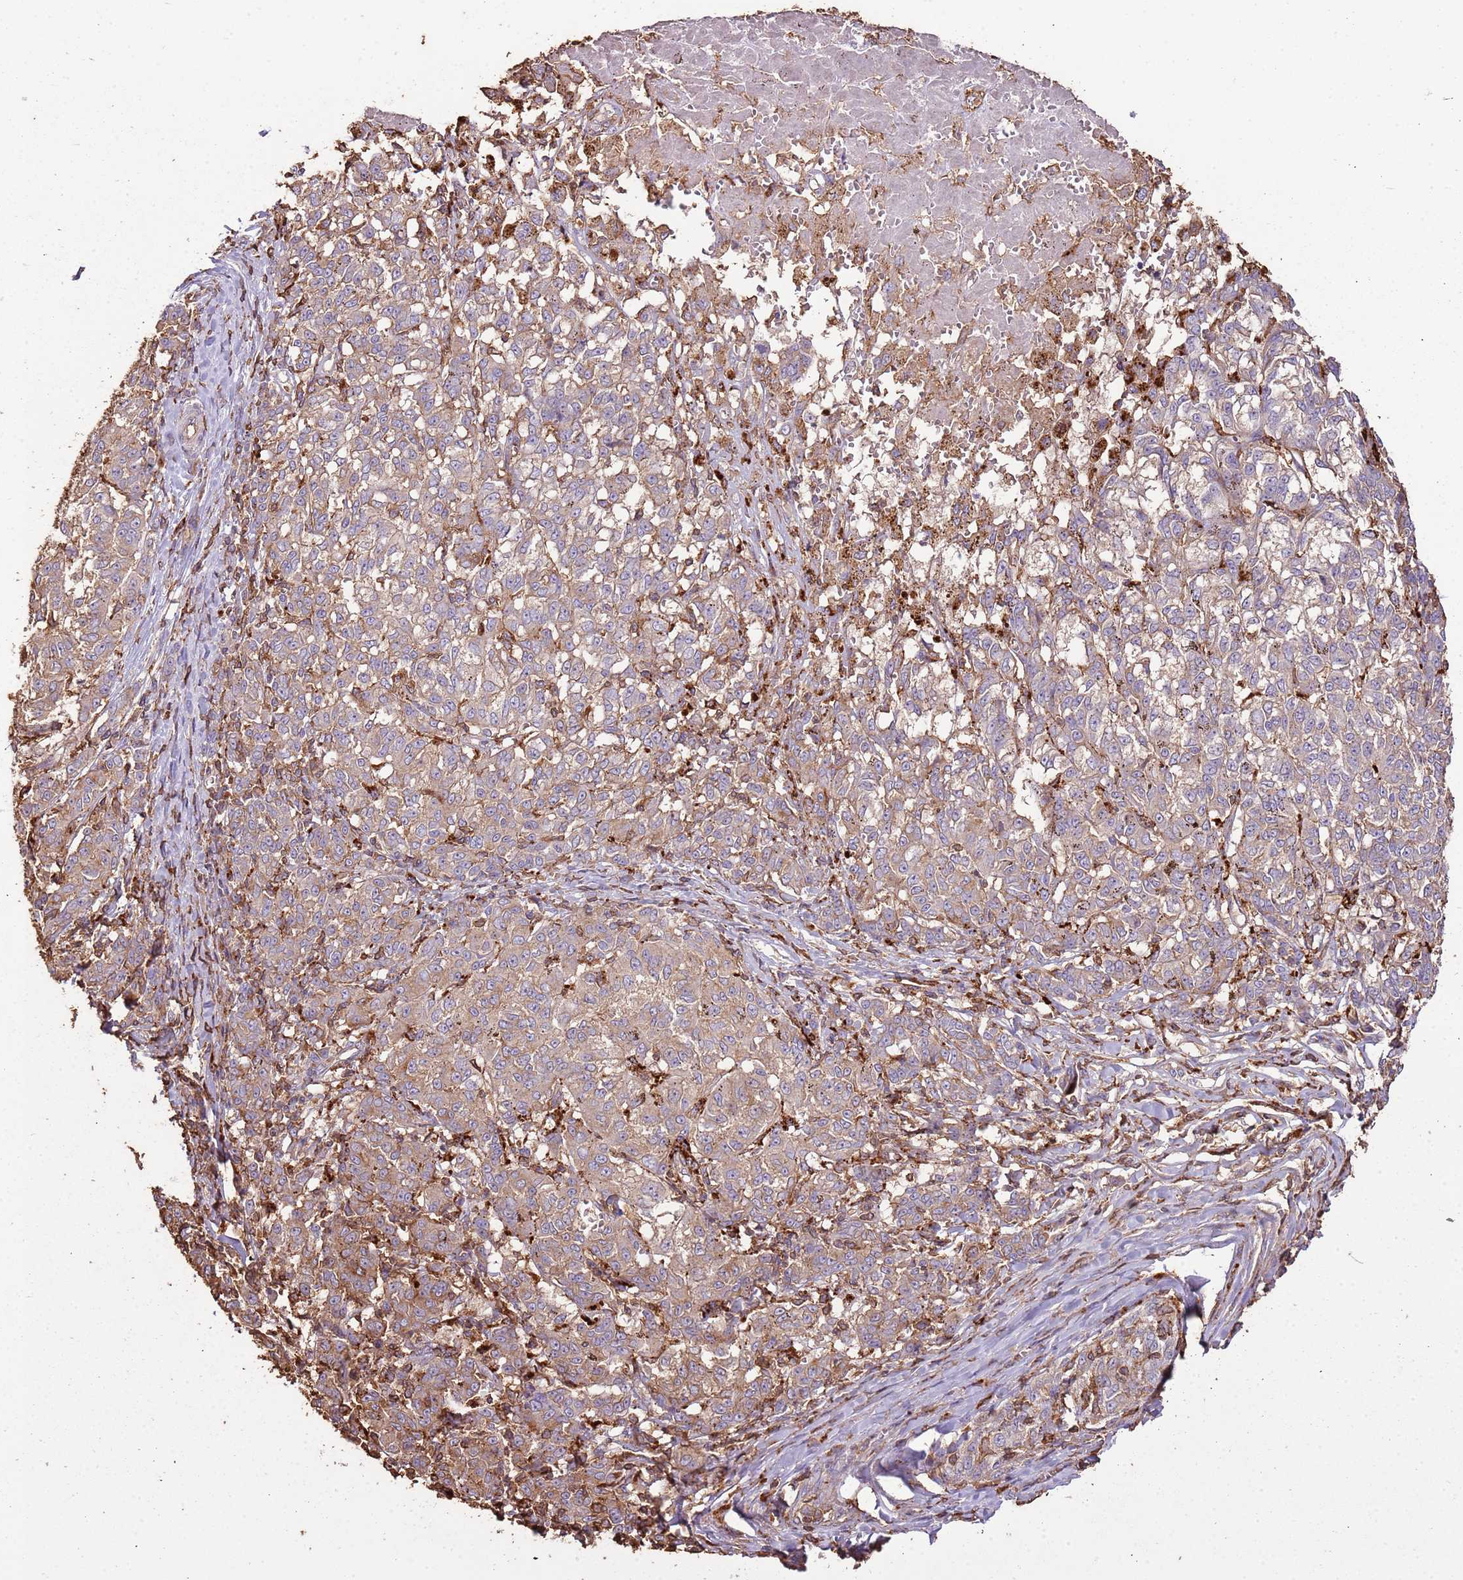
{"staining": {"intensity": "weak", "quantity": "25%-75%", "location": "cytoplasmic/membranous"}, "tissue": "melanoma", "cell_type": "Tumor cells", "image_type": "cancer", "snomed": [{"axis": "morphology", "description": "Malignant melanoma, NOS"}, {"axis": "topography", "description": "Skin"}], "caption": "Immunohistochemical staining of malignant melanoma displays weak cytoplasmic/membranous protein expression in about 25%-75% of tumor cells. Nuclei are stained in blue.", "gene": "ARL10", "patient": {"sex": "female", "age": 72}}